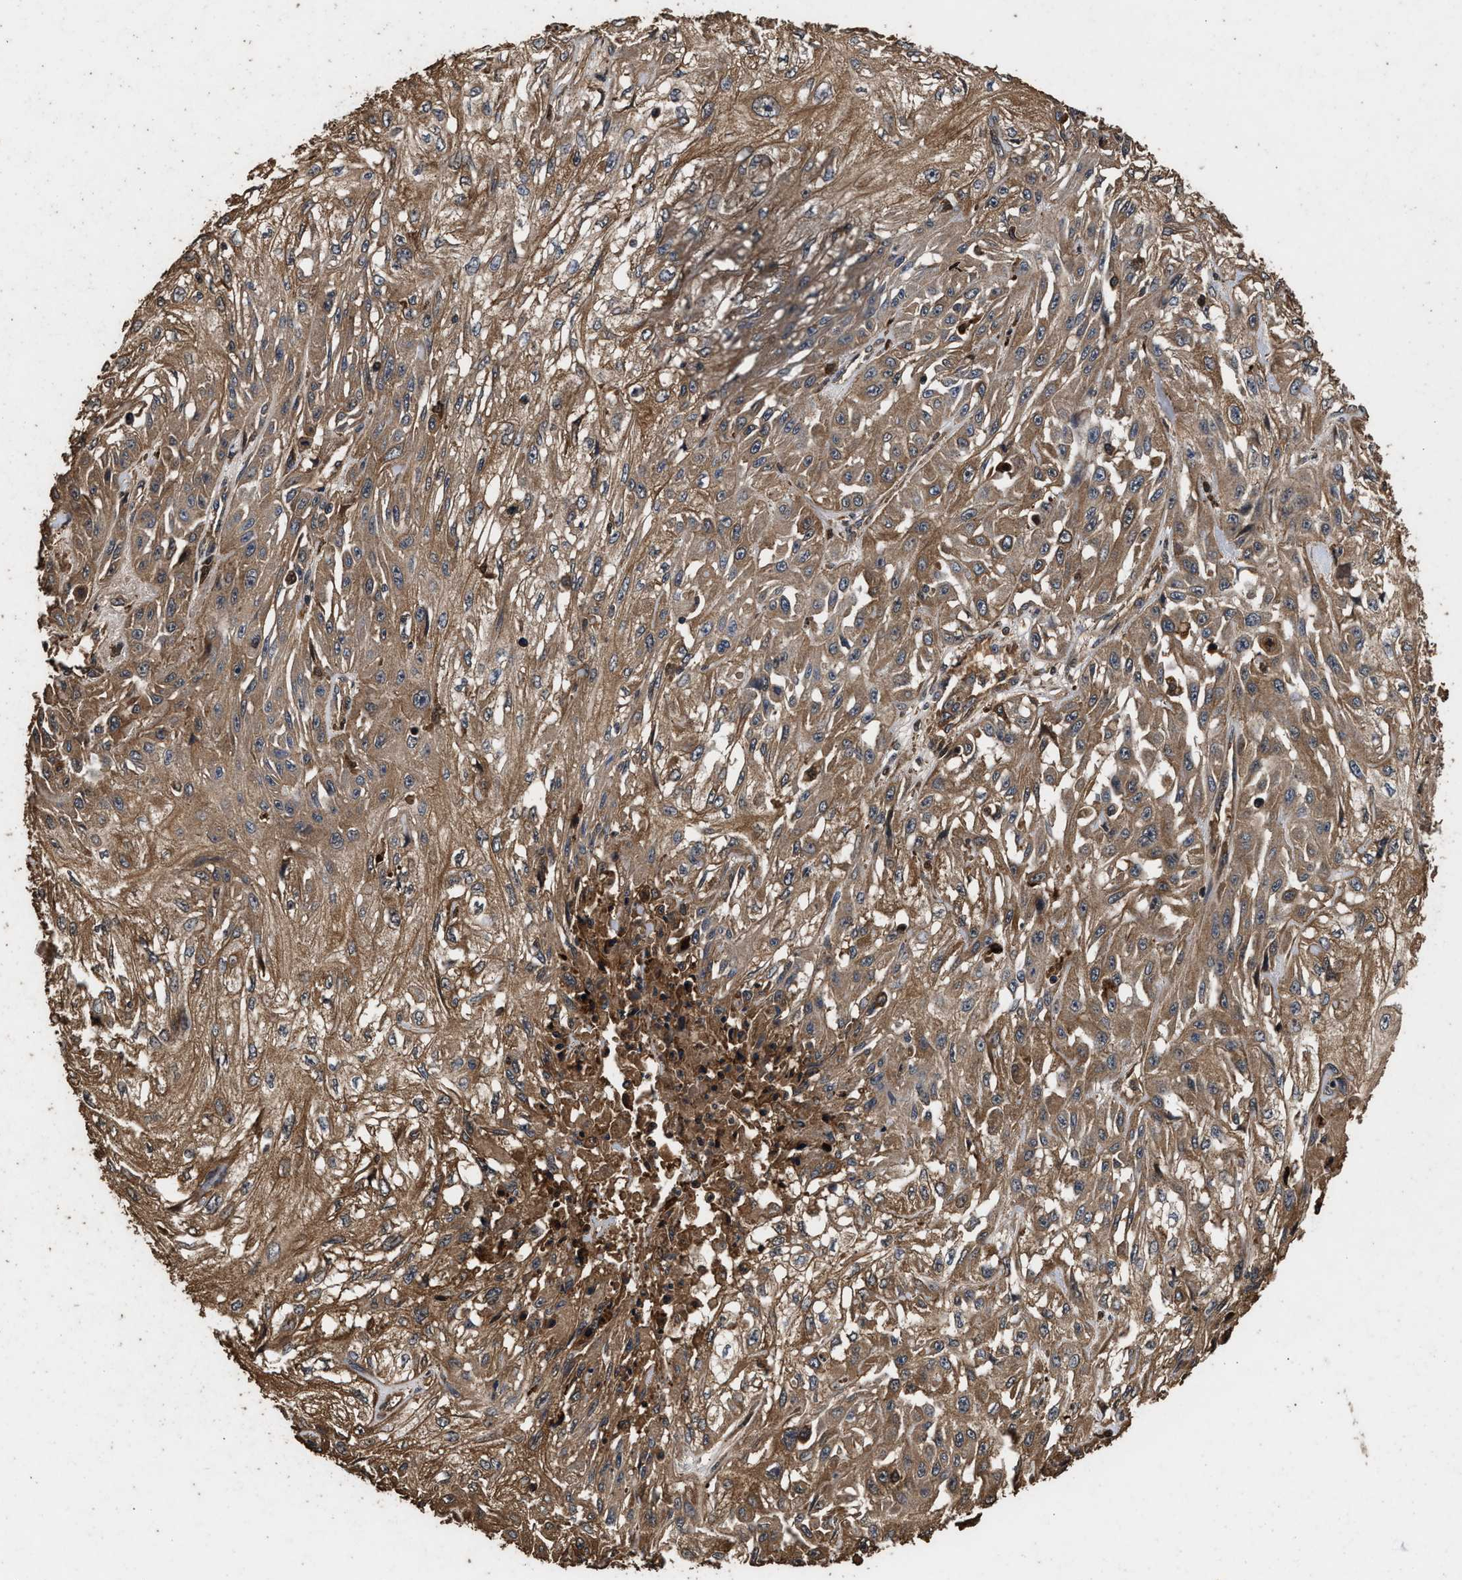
{"staining": {"intensity": "moderate", "quantity": ">75%", "location": "cytoplasmic/membranous"}, "tissue": "skin cancer", "cell_type": "Tumor cells", "image_type": "cancer", "snomed": [{"axis": "morphology", "description": "Squamous cell carcinoma, NOS"}, {"axis": "morphology", "description": "Squamous cell carcinoma, metastatic, NOS"}, {"axis": "topography", "description": "Skin"}, {"axis": "topography", "description": "Lymph node"}], "caption": "Immunohistochemical staining of skin metastatic squamous cell carcinoma displays medium levels of moderate cytoplasmic/membranous protein staining in approximately >75% of tumor cells.", "gene": "KYAT1", "patient": {"sex": "male", "age": 75}}